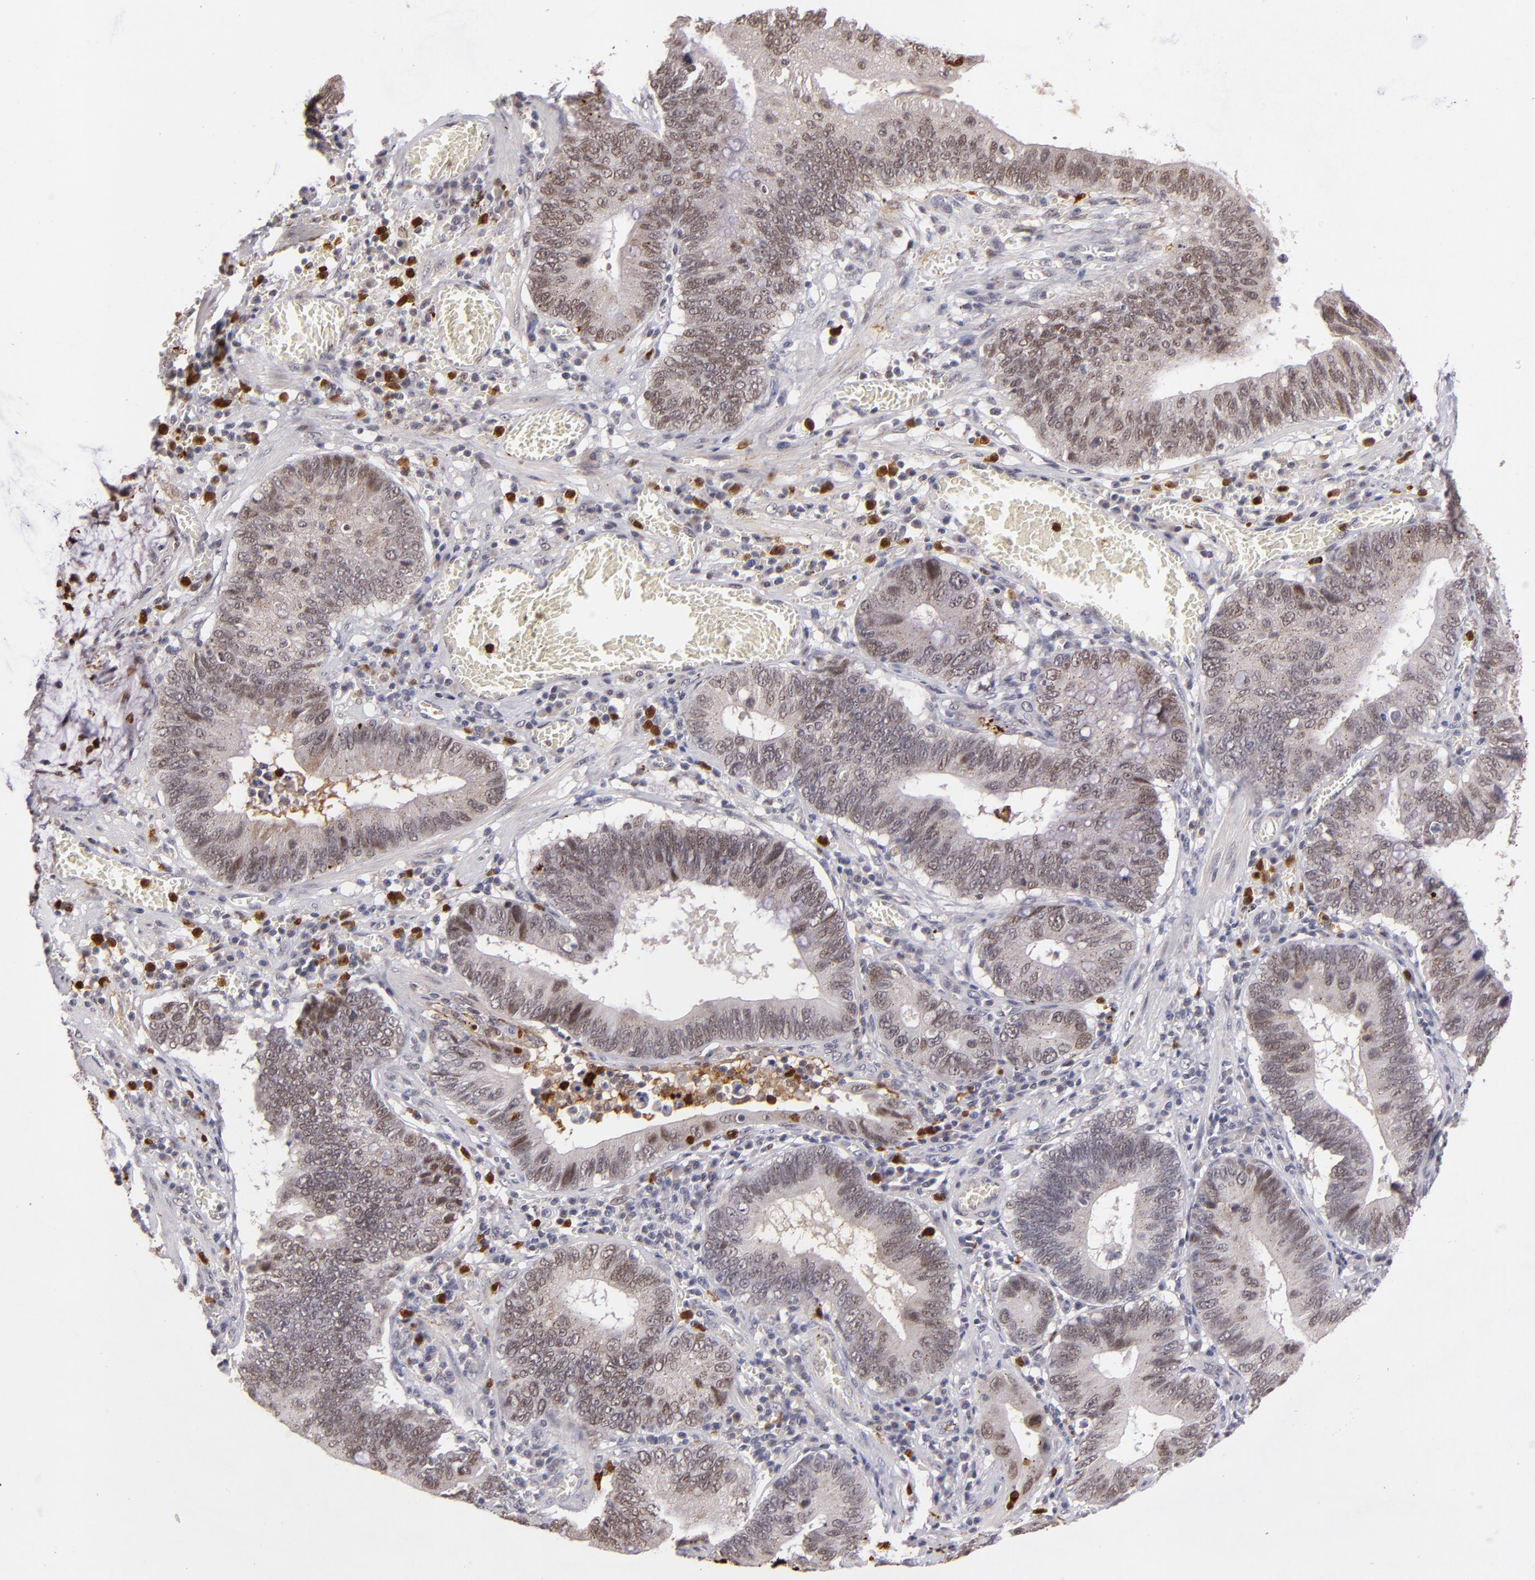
{"staining": {"intensity": "weak", "quantity": "<25%", "location": "nuclear"}, "tissue": "stomach cancer", "cell_type": "Tumor cells", "image_type": "cancer", "snomed": [{"axis": "morphology", "description": "Adenocarcinoma, NOS"}, {"axis": "topography", "description": "Stomach"}, {"axis": "topography", "description": "Gastric cardia"}], "caption": "Immunohistochemistry of stomach adenocarcinoma shows no positivity in tumor cells.", "gene": "RXRG", "patient": {"sex": "male", "age": 59}}